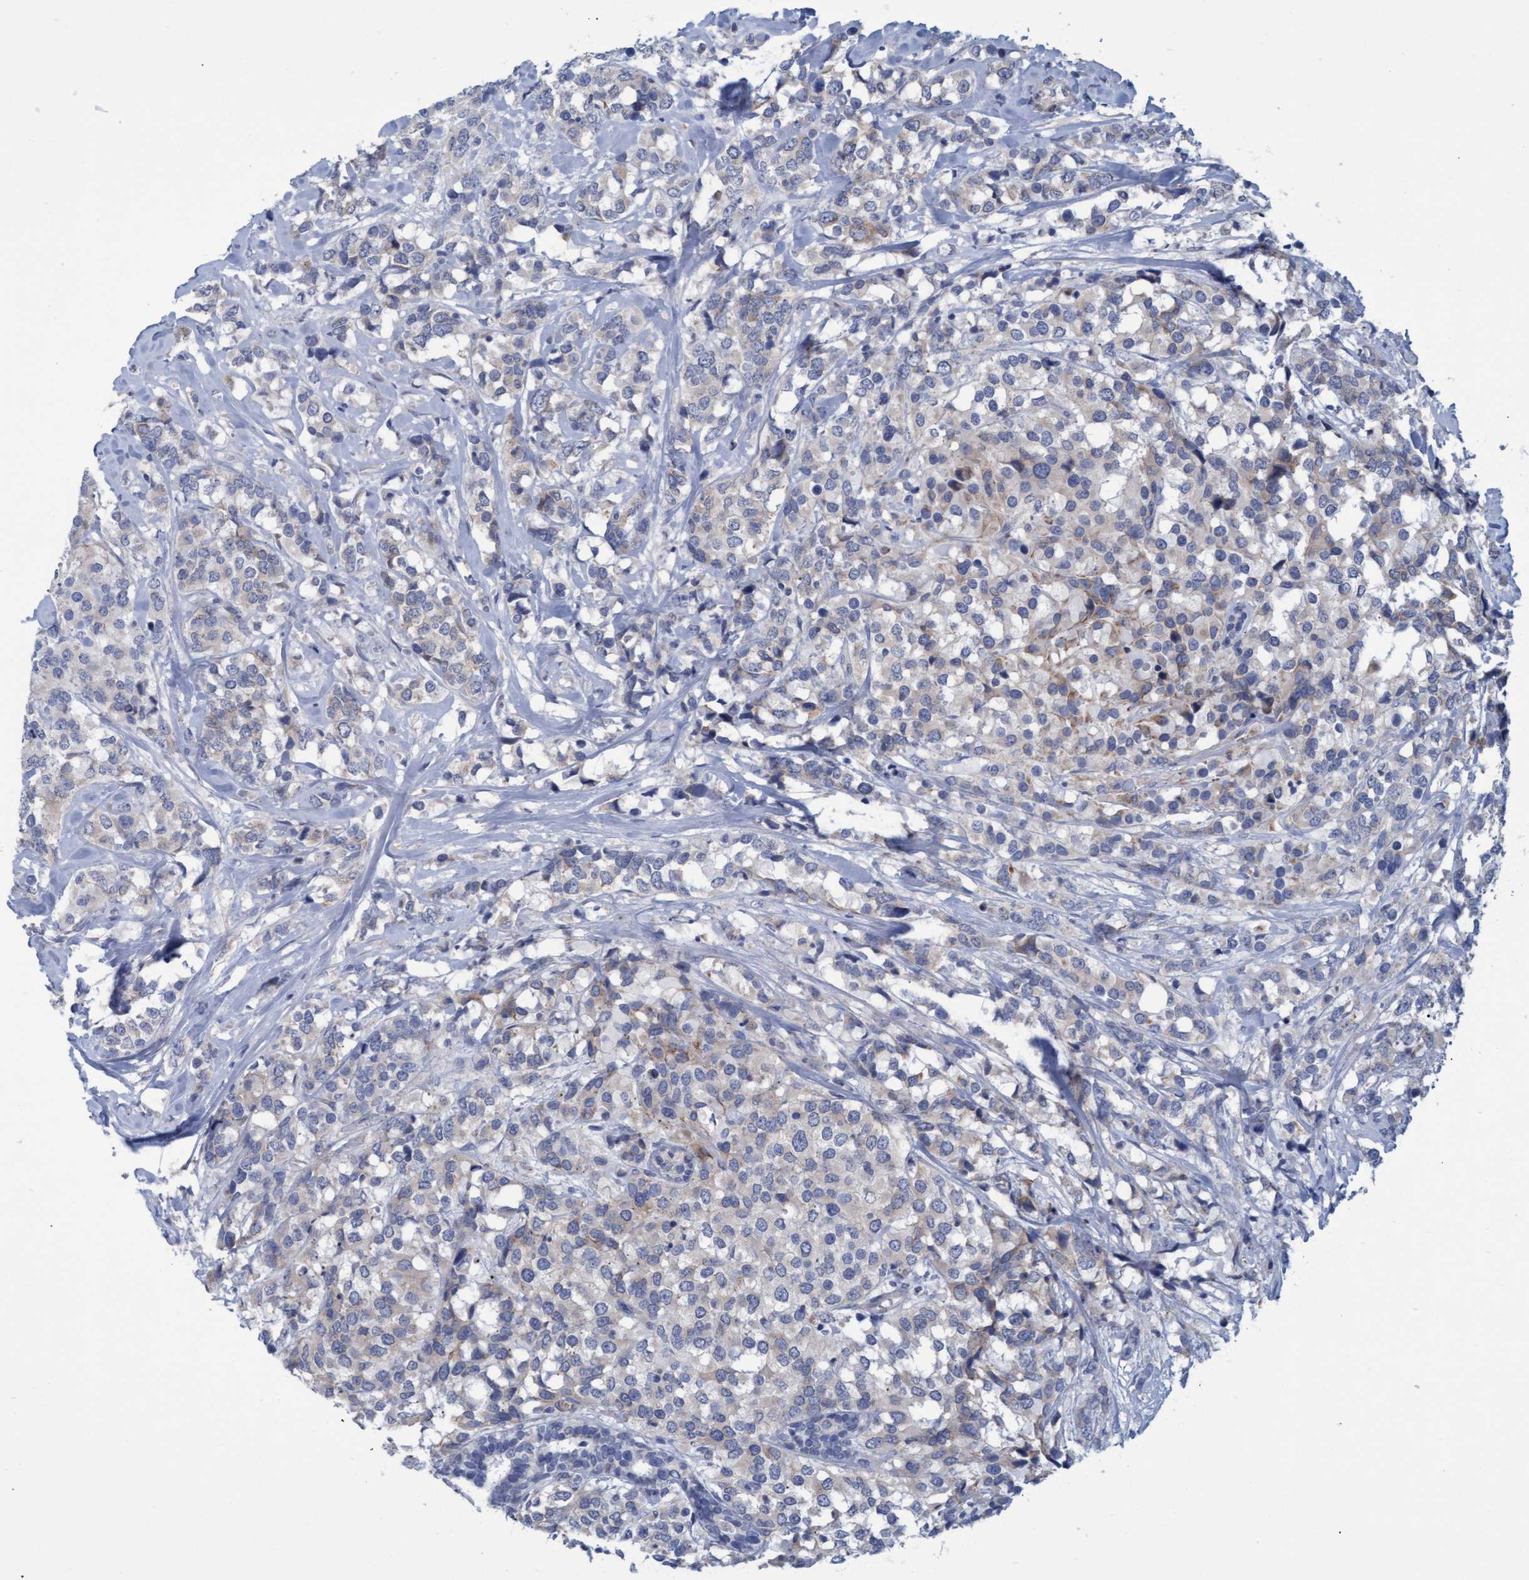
{"staining": {"intensity": "weak", "quantity": "<25%", "location": "cytoplasmic/membranous"}, "tissue": "breast cancer", "cell_type": "Tumor cells", "image_type": "cancer", "snomed": [{"axis": "morphology", "description": "Lobular carcinoma"}, {"axis": "topography", "description": "Breast"}], "caption": "This is an immunohistochemistry (IHC) histopathology image of breast cancer. There is no staining in tumor cells.", "gene": "SSTR3", "patient": {"sex": "female", "age": 59}}